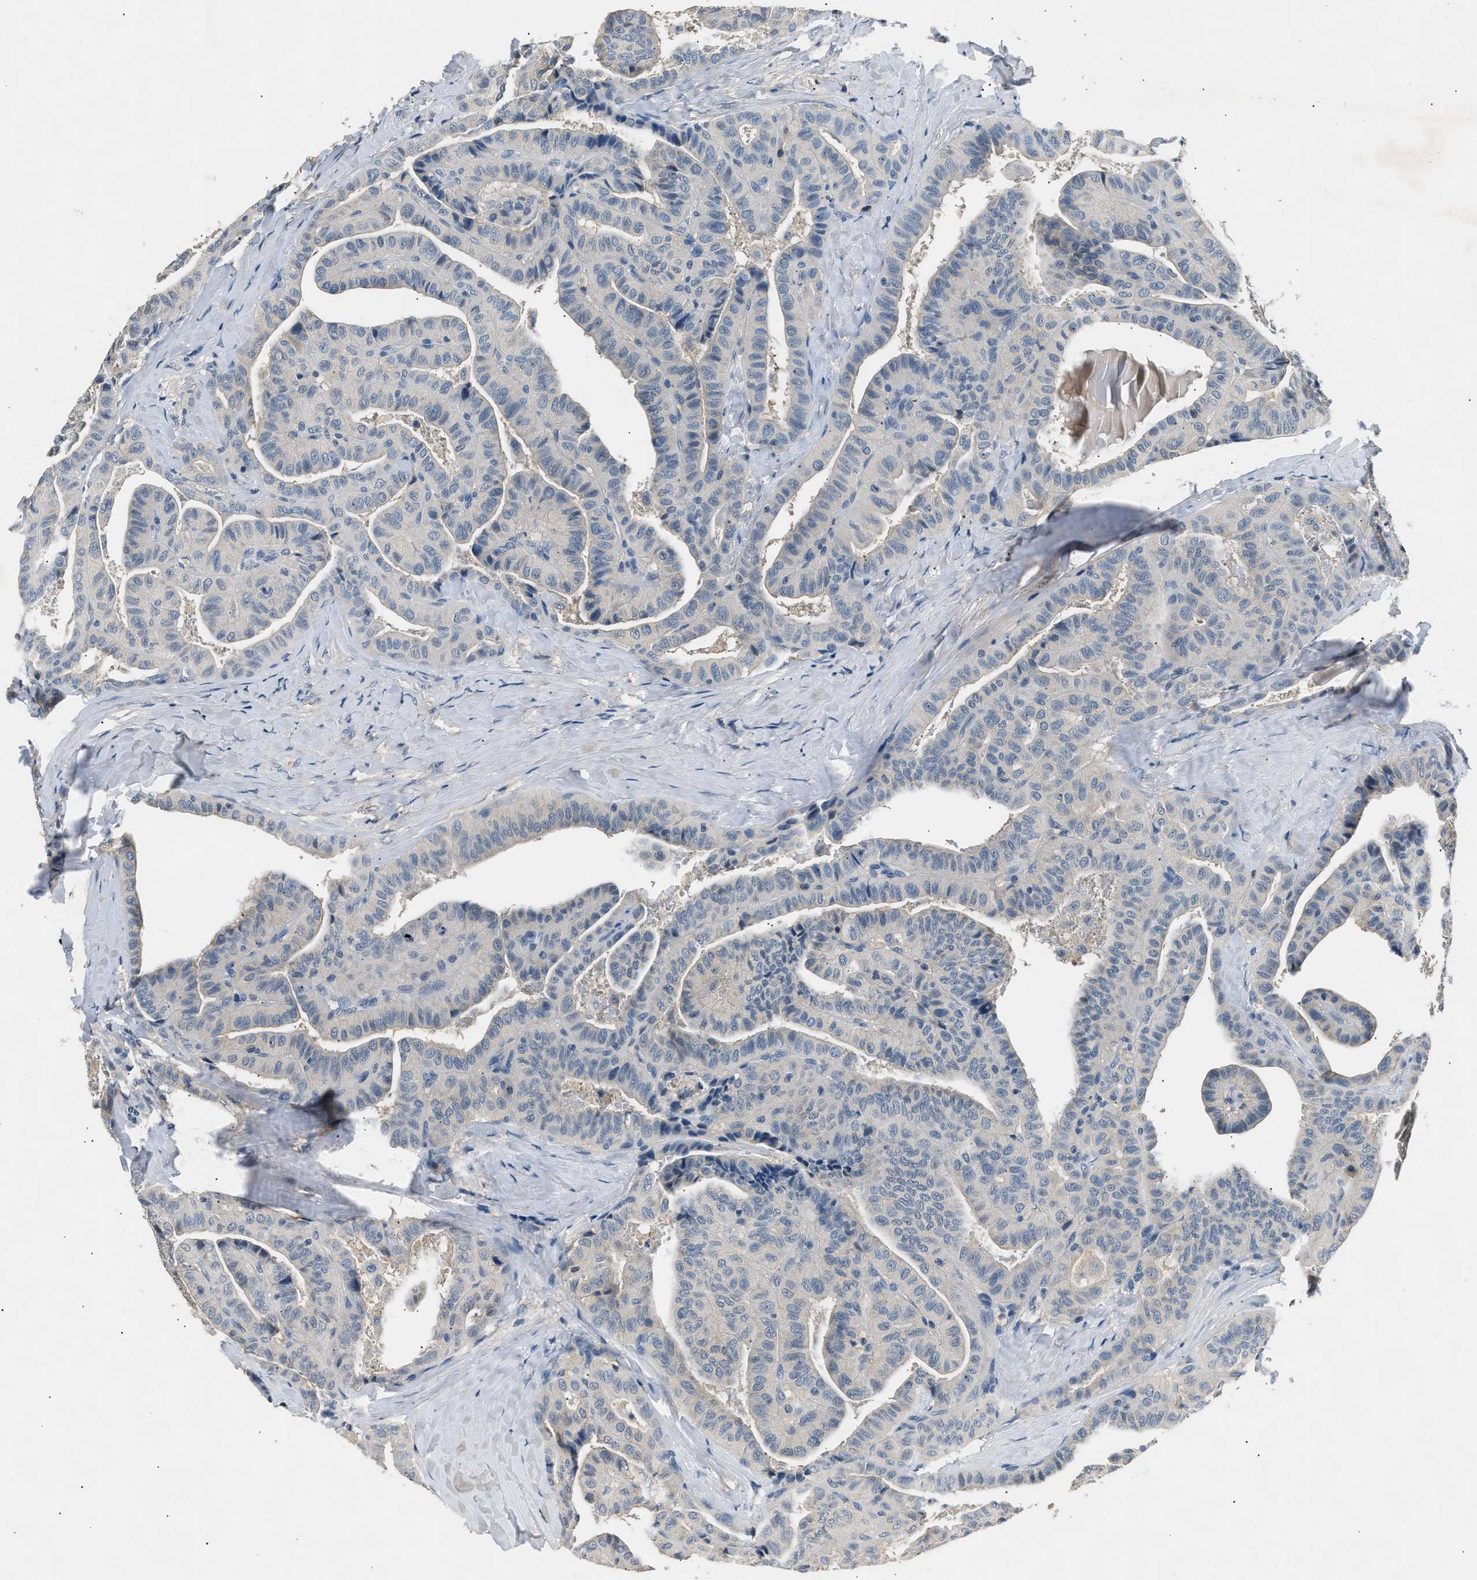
{"staining": {"intensity": "negative", "quantity": "none", "location": "none"}, "tissue": "thyroid cancer", "cell_type": "Tumor cells", "image_type": "cancer", "snomed": [{"axis": "morphology", "description": "Papillary adenocarcinoma, NOS"}, {"axis": "topography", "description": "Thyroid gland"}], "caption": "The immunohistochemistry micrograph has no significant expression in tumor cells of thyroid cancer tissue.", "gene": "INHA", "patient": {"sex": "male", "age": 77}}